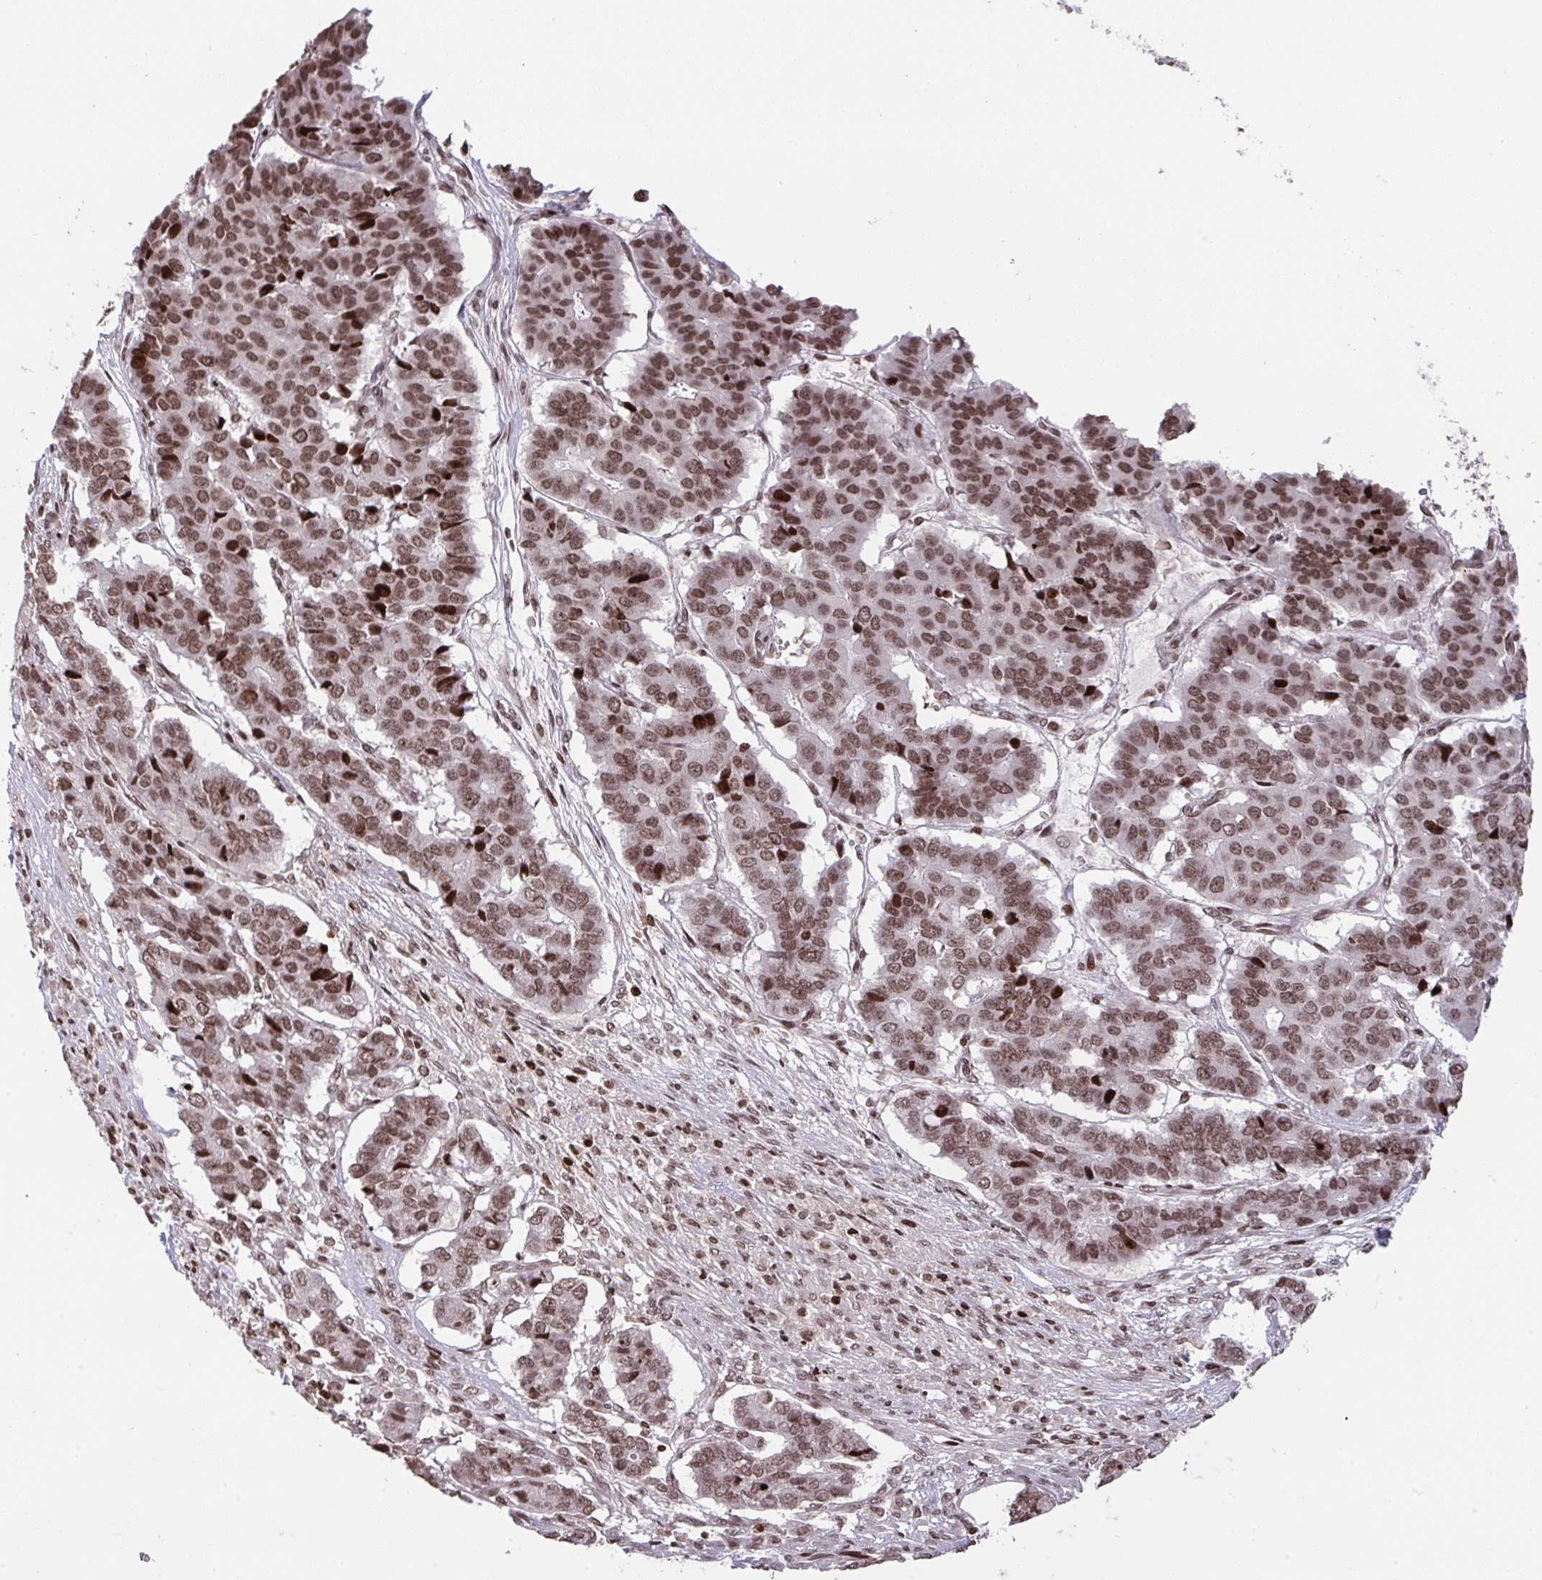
{"staining": {"intensity": "moderate", "quantity": ">75%", "location": "nuclear"}, "tissue": "pancreatic cancer", "cell_type": "Tumor cells", "image_type": "cancer", "snomed": [{"axis": "morphology", "description": "Adenocarcinoma, NOS"}, {"axis": "topography", "description": "Pancreas"}], "caption": "Human adenocarcinoma (pancreatic) stained with a protein marker displays moderate staining in tumor cells.", "gene": "NIP7", "patient": {"sex": "male", "age": 50}}